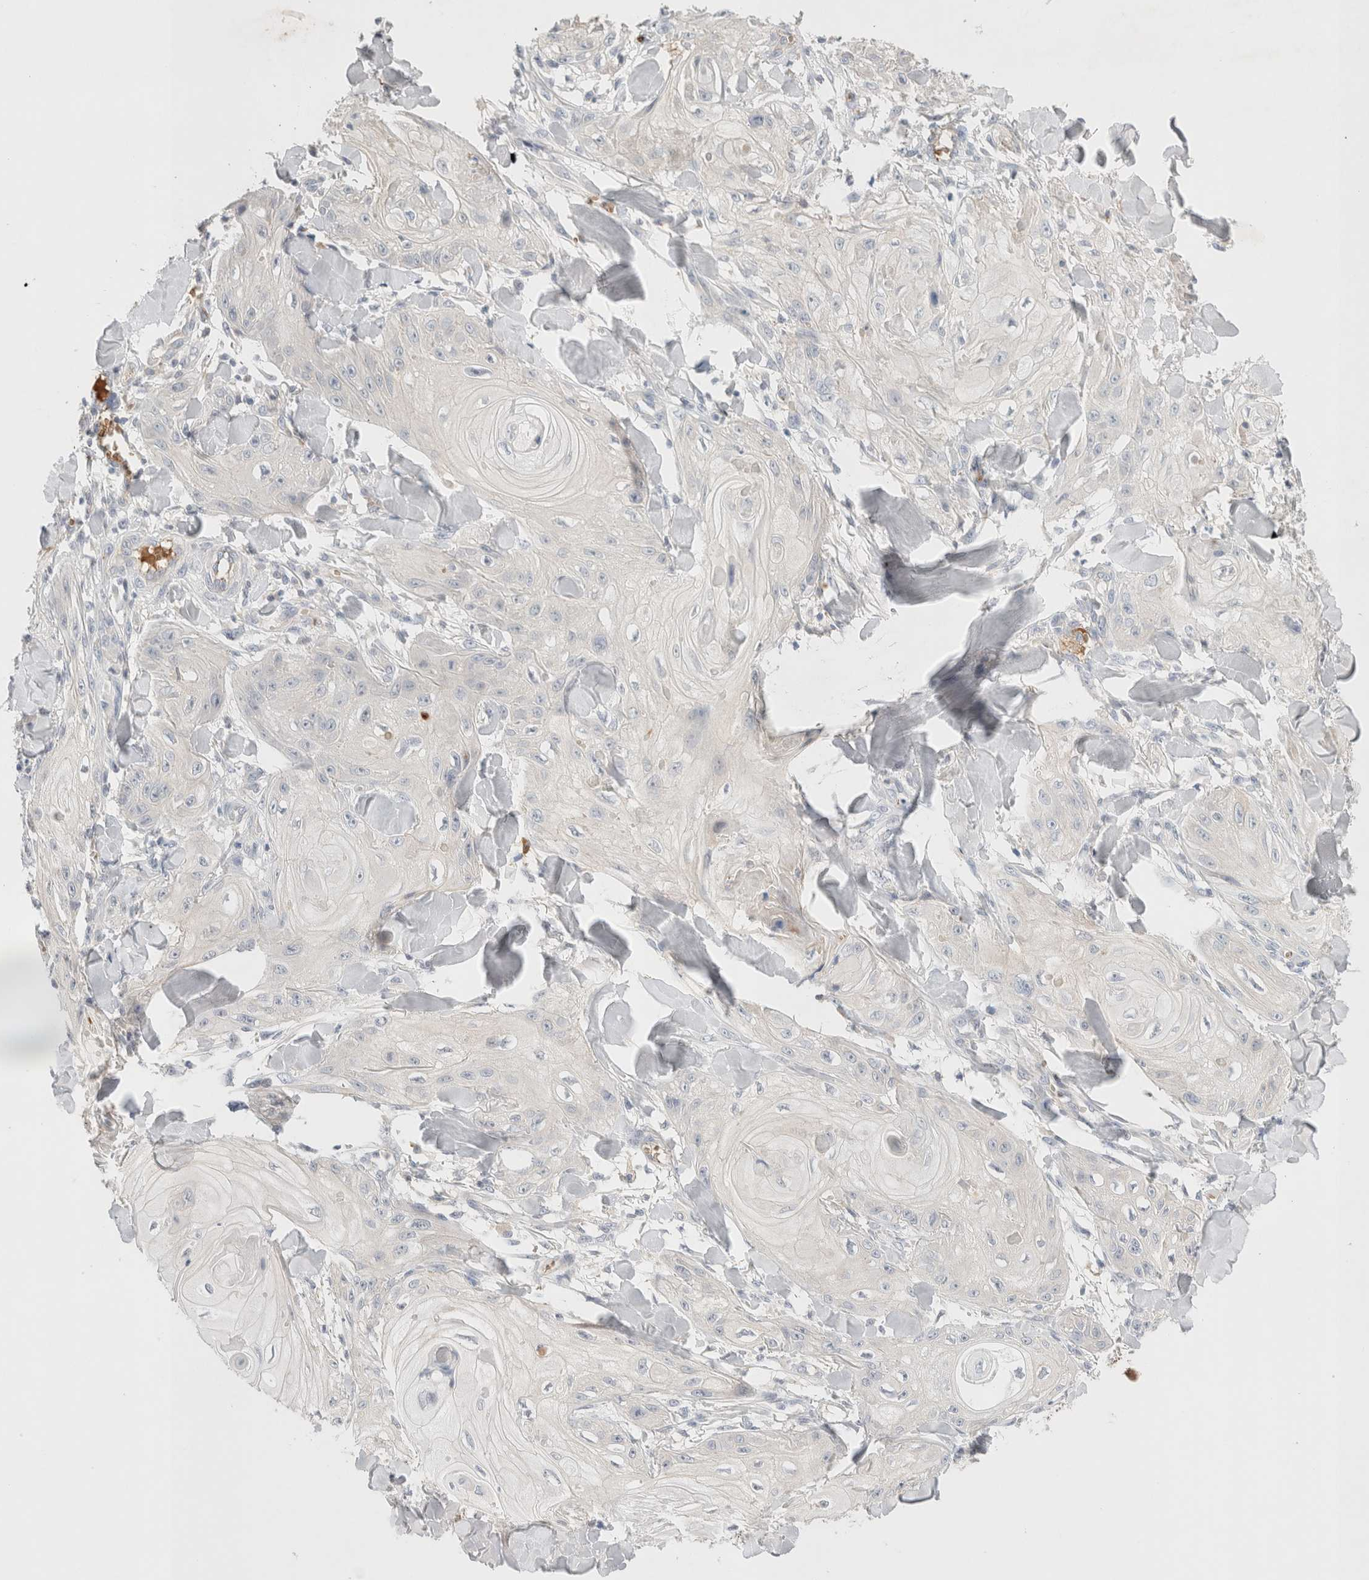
{"staining": {"intensity": "negative", "quantity": "none", "location": "none"}, "tissue": "skin cancer", "cell_type": "Tumor cells", "image_type": "cancer", "snomed": [{"axis": "morphology", "description": "Squamous cell carcinoma, NOS"}, {"axis": "topography", "description": "Skin"}], "caption": "Immunohistochemistry (IHC) of skin cancer exhibits no expression in tumor cells.", "gene": "MST1", "patient": {"sex": "male", "age": 74}}